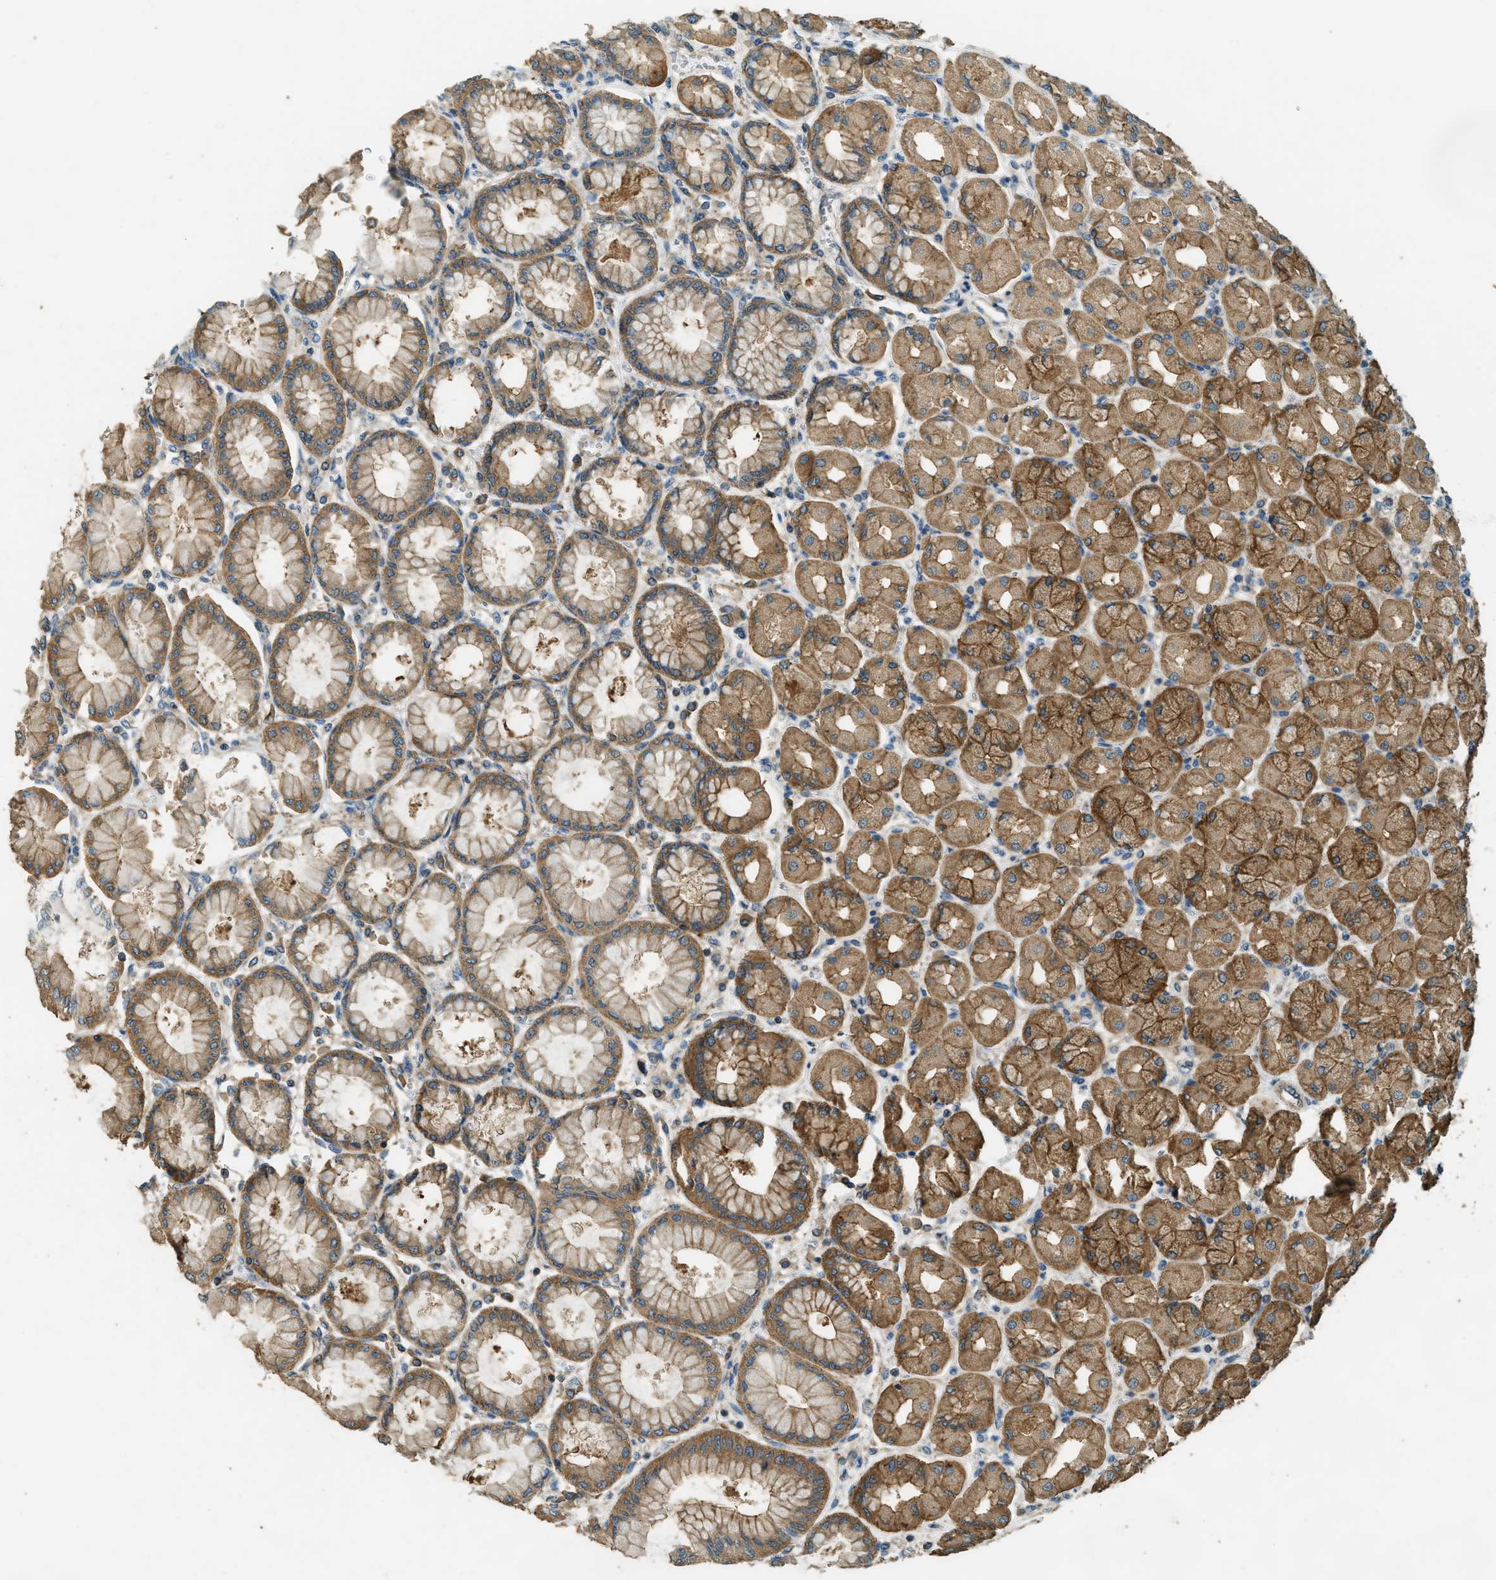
{"staining": {"intensity": "strong", "quantity": ">75%", "location": "cytoplasmic/membranous"}, "tissue": "stomach", "cell_type": "Glandular cells", "image_type": "normal", "snomed": [{"axis": "morphology", "description": "Normal tissue, NOS"}, {"axis": "topography", "description": "Stomach, upper"}], "caption": "This histopathology image exhibits IHC staining of benign human stomach, with high strong cytoplasmic/membranous expression in approximately >75% of glandular cells.", "gene": "MARS1", "patient": {"sex": "female", "age": 56}}